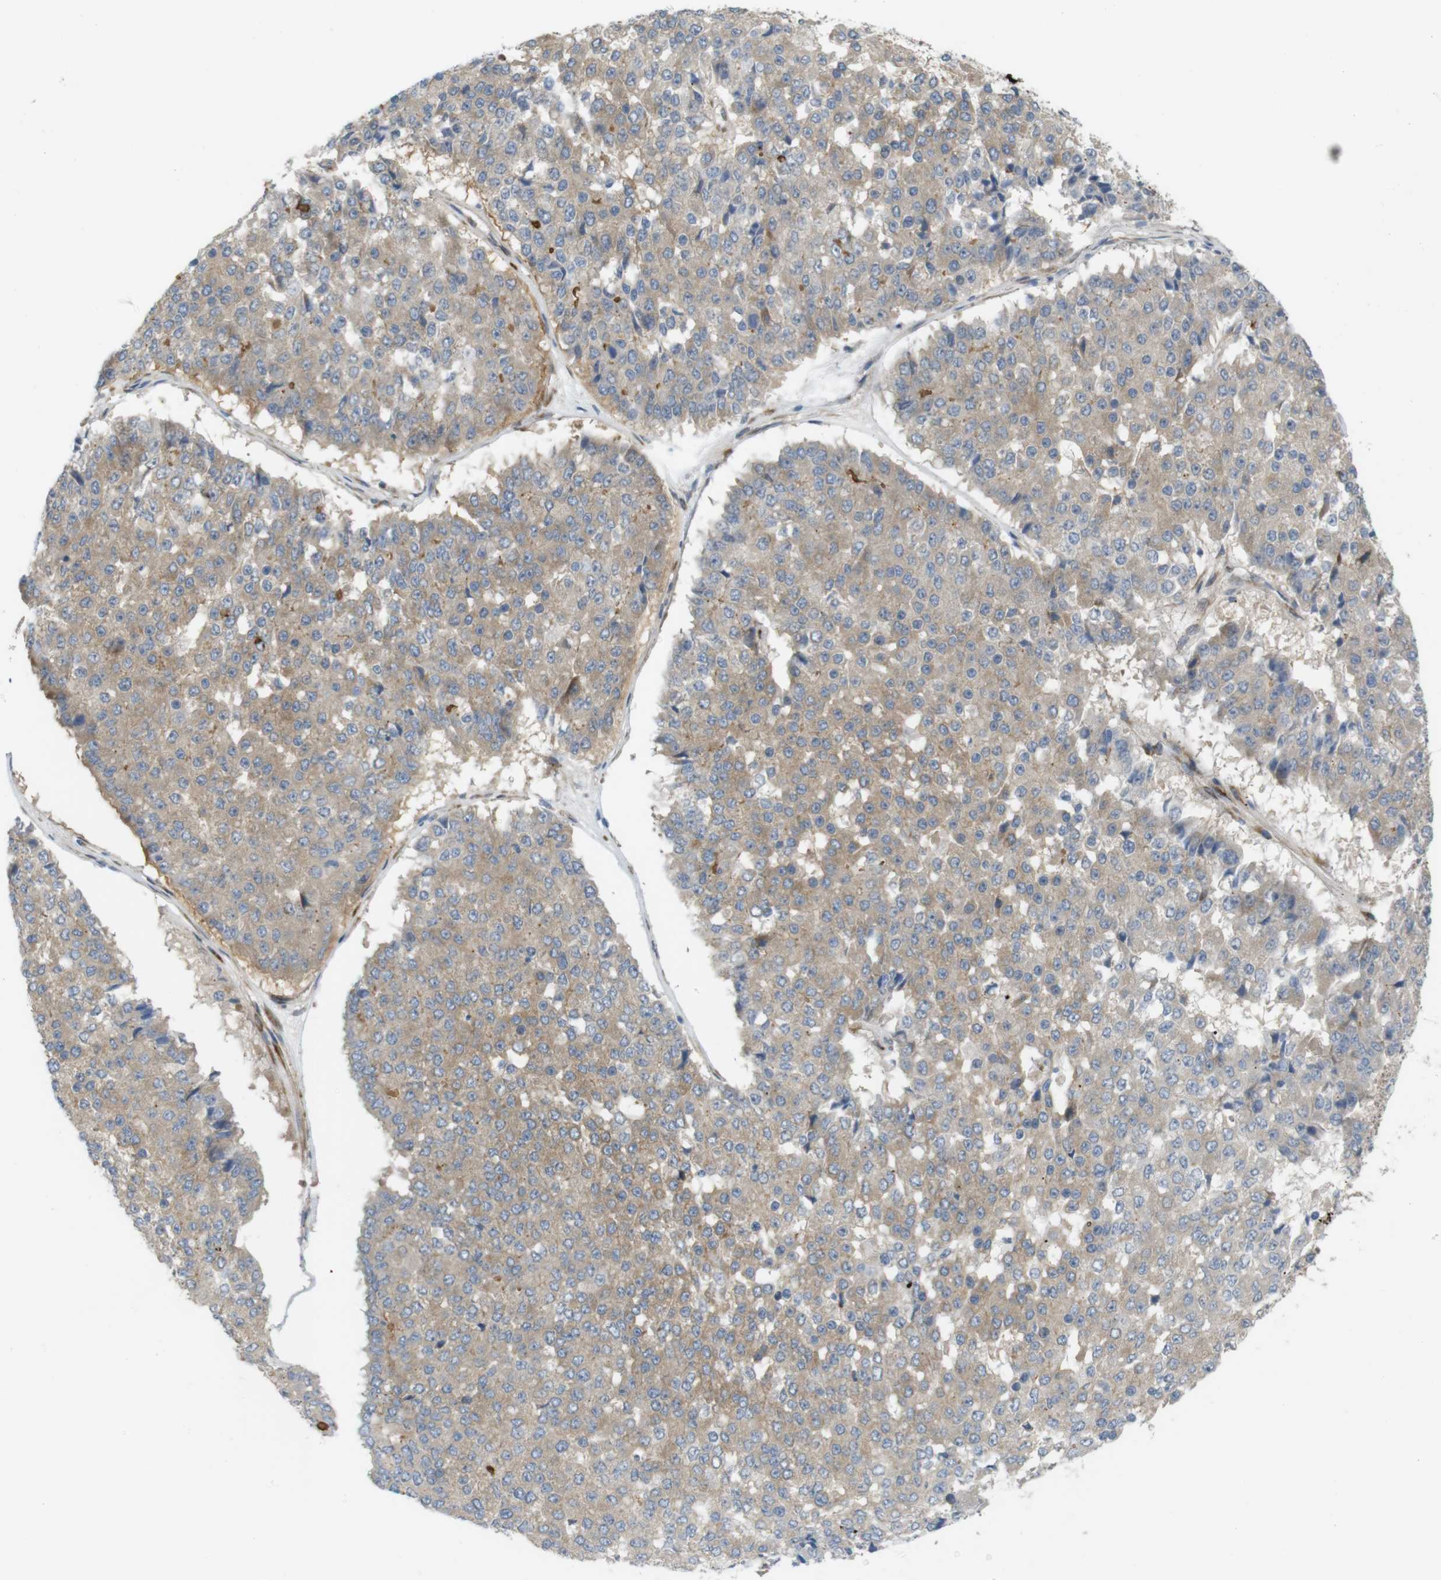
{"staining": {"intensity": "weak", "quantity": ">75%", "location": "cytoplasmic/membranous"}, "tissue": "pancreatic cancer", "cell_type": "Tumor cells", "image_type": "cancer", "snomed": [{"axis": "morphology", "description": "Adenocarcinoma, NOS"}, {"axis": "topography", "description": "Pancreas"}], "caption": "This image shows IHC staining of human pancreatic adenocarcinoma, with low weak cytoplasmic/membranous staining in approximately >75% of tumor cells.", "gene": "GJC3", "patient": {"sex": "male", "age": 50}}